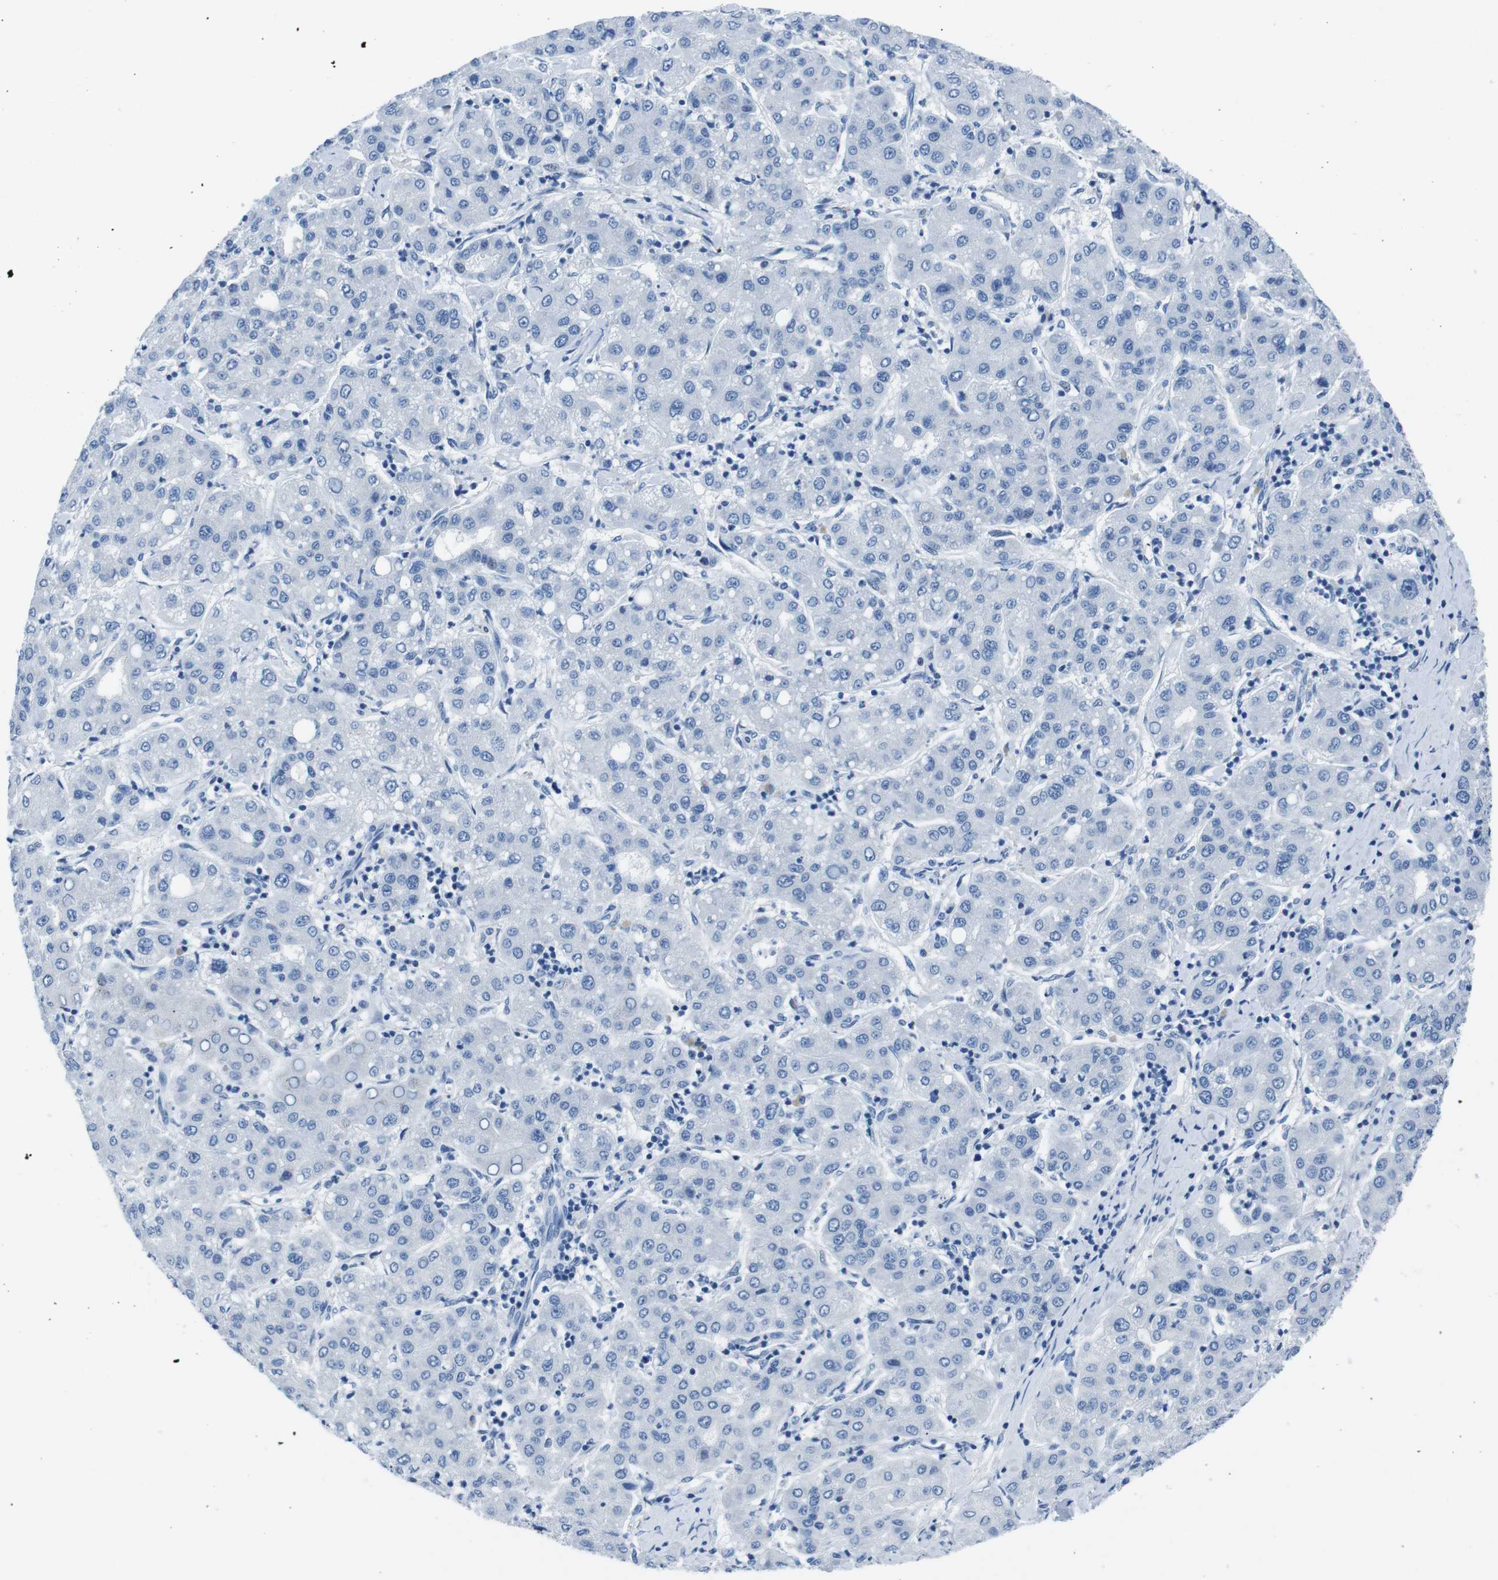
{"staining": {"intensity": "negative", "quantity": "none", "location": "none"}, "tissue": "liver cancer", "cell_type": "Tumor cells", "image_type": "cancer", "snomed": [{"axis": "morphology", "description": "Carcinoma, Hepatocellular, NOS"}, {"axis": "topography", "description": "Liver"}], "caption": "Hepatocellular carcinoma (liver) was stained to show a protein in brown. There is no significant positivity in tumor cells.", "gene": "MUC2", "patient": {"sex": "male", "age": 65}}